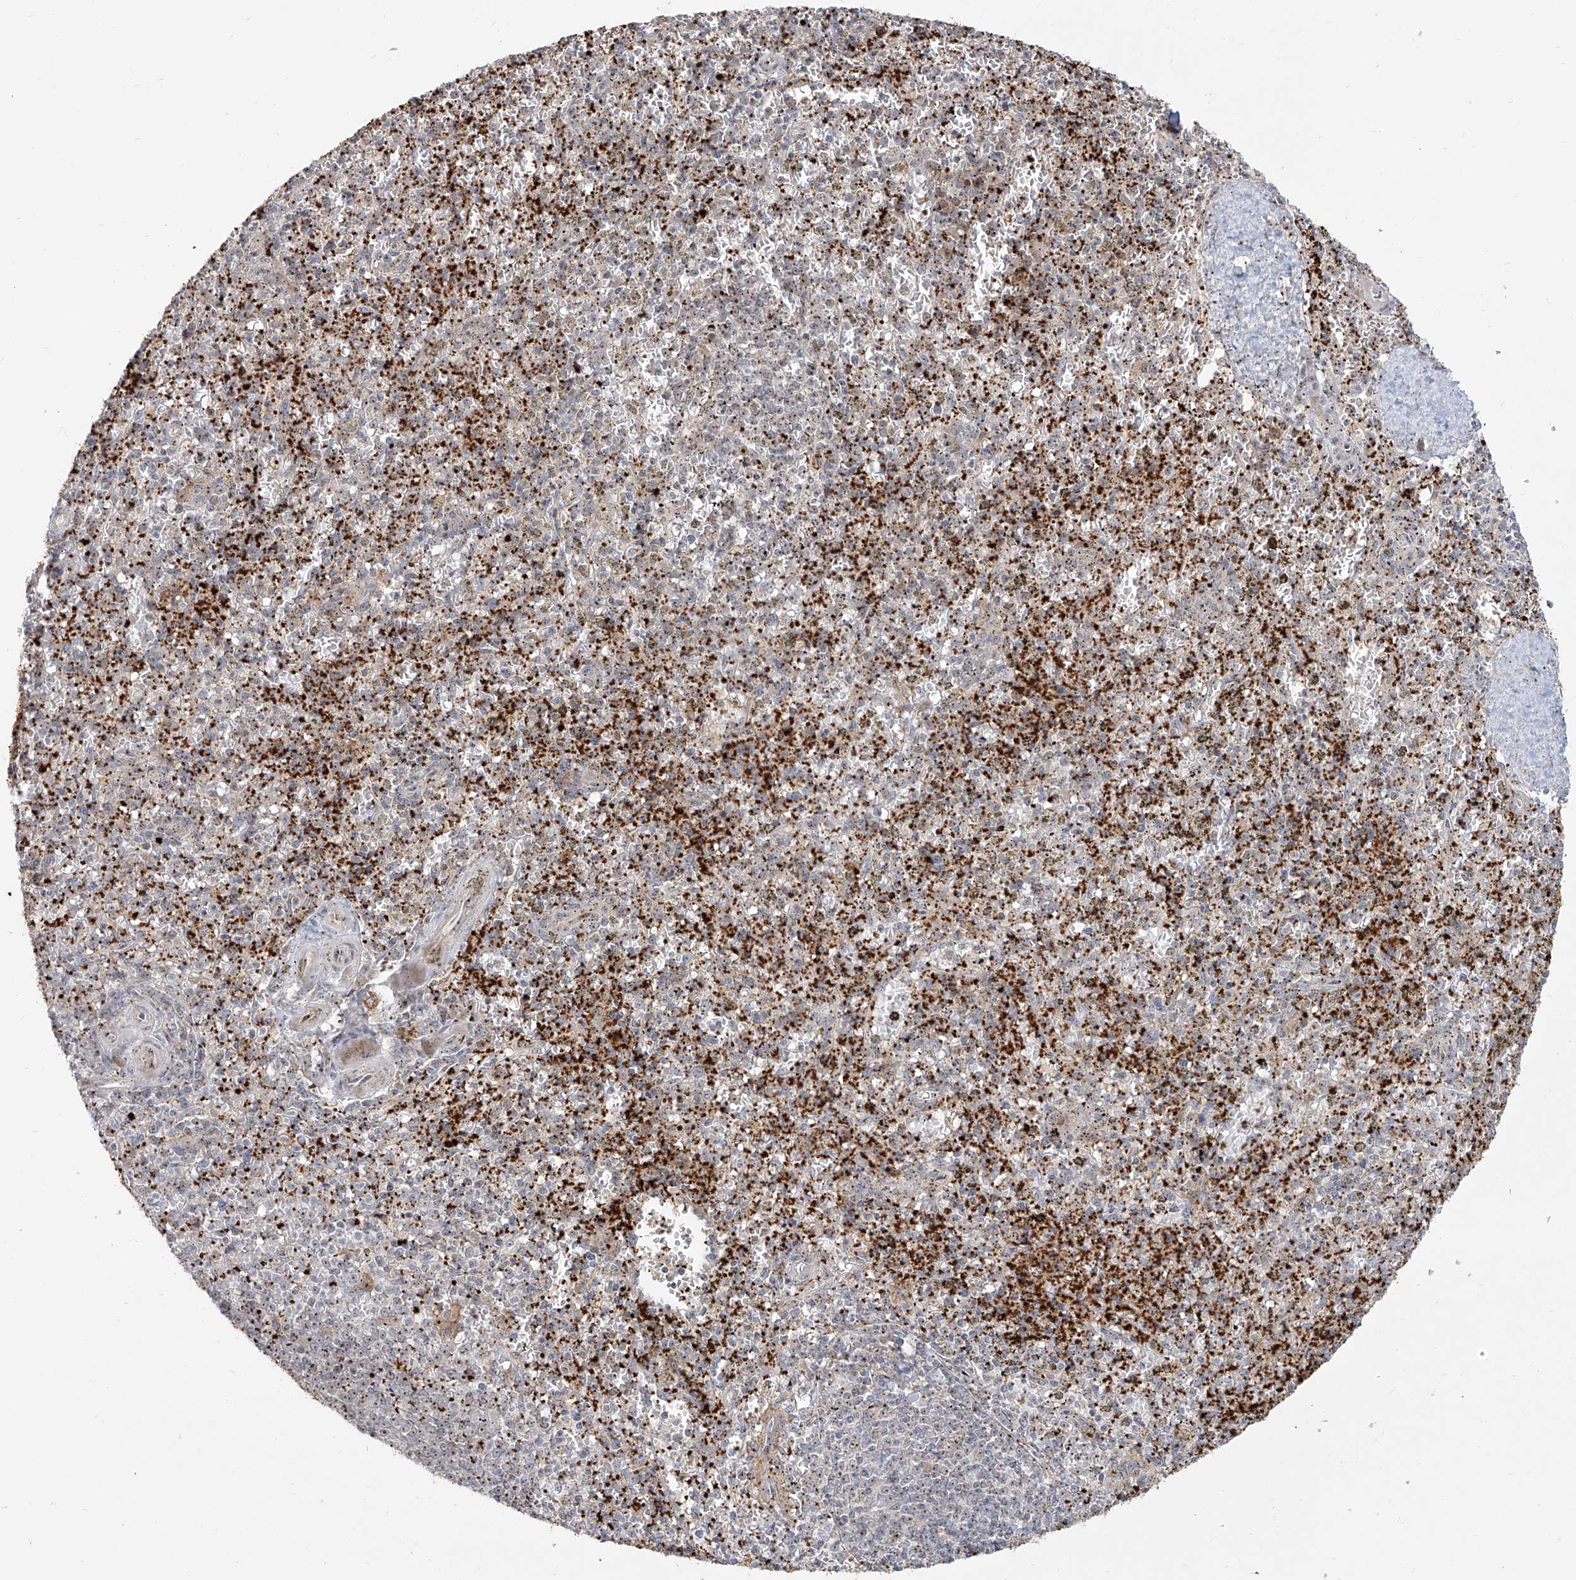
{"staining": {"intensity": "negative", "quantity": "none", "location": "none"}, "tissue": "spleen", "cell_type": "Cells in red pulp", "image_type": "normal", "snomed": [{"axis": "morphology", "description": "Normal tissue, NOS"}, {"axis": "topography", "description": "Spleen"}], "caption": "The histopathology image displays no significant staining in cells in red pulp of spleen. Brightfield microscopy of IHC stained with DAB (brown) and hematoxylin (blue), captured at high magnification.", "gene": "BYSL", "patient": {"sex": "male", "age": 72}}